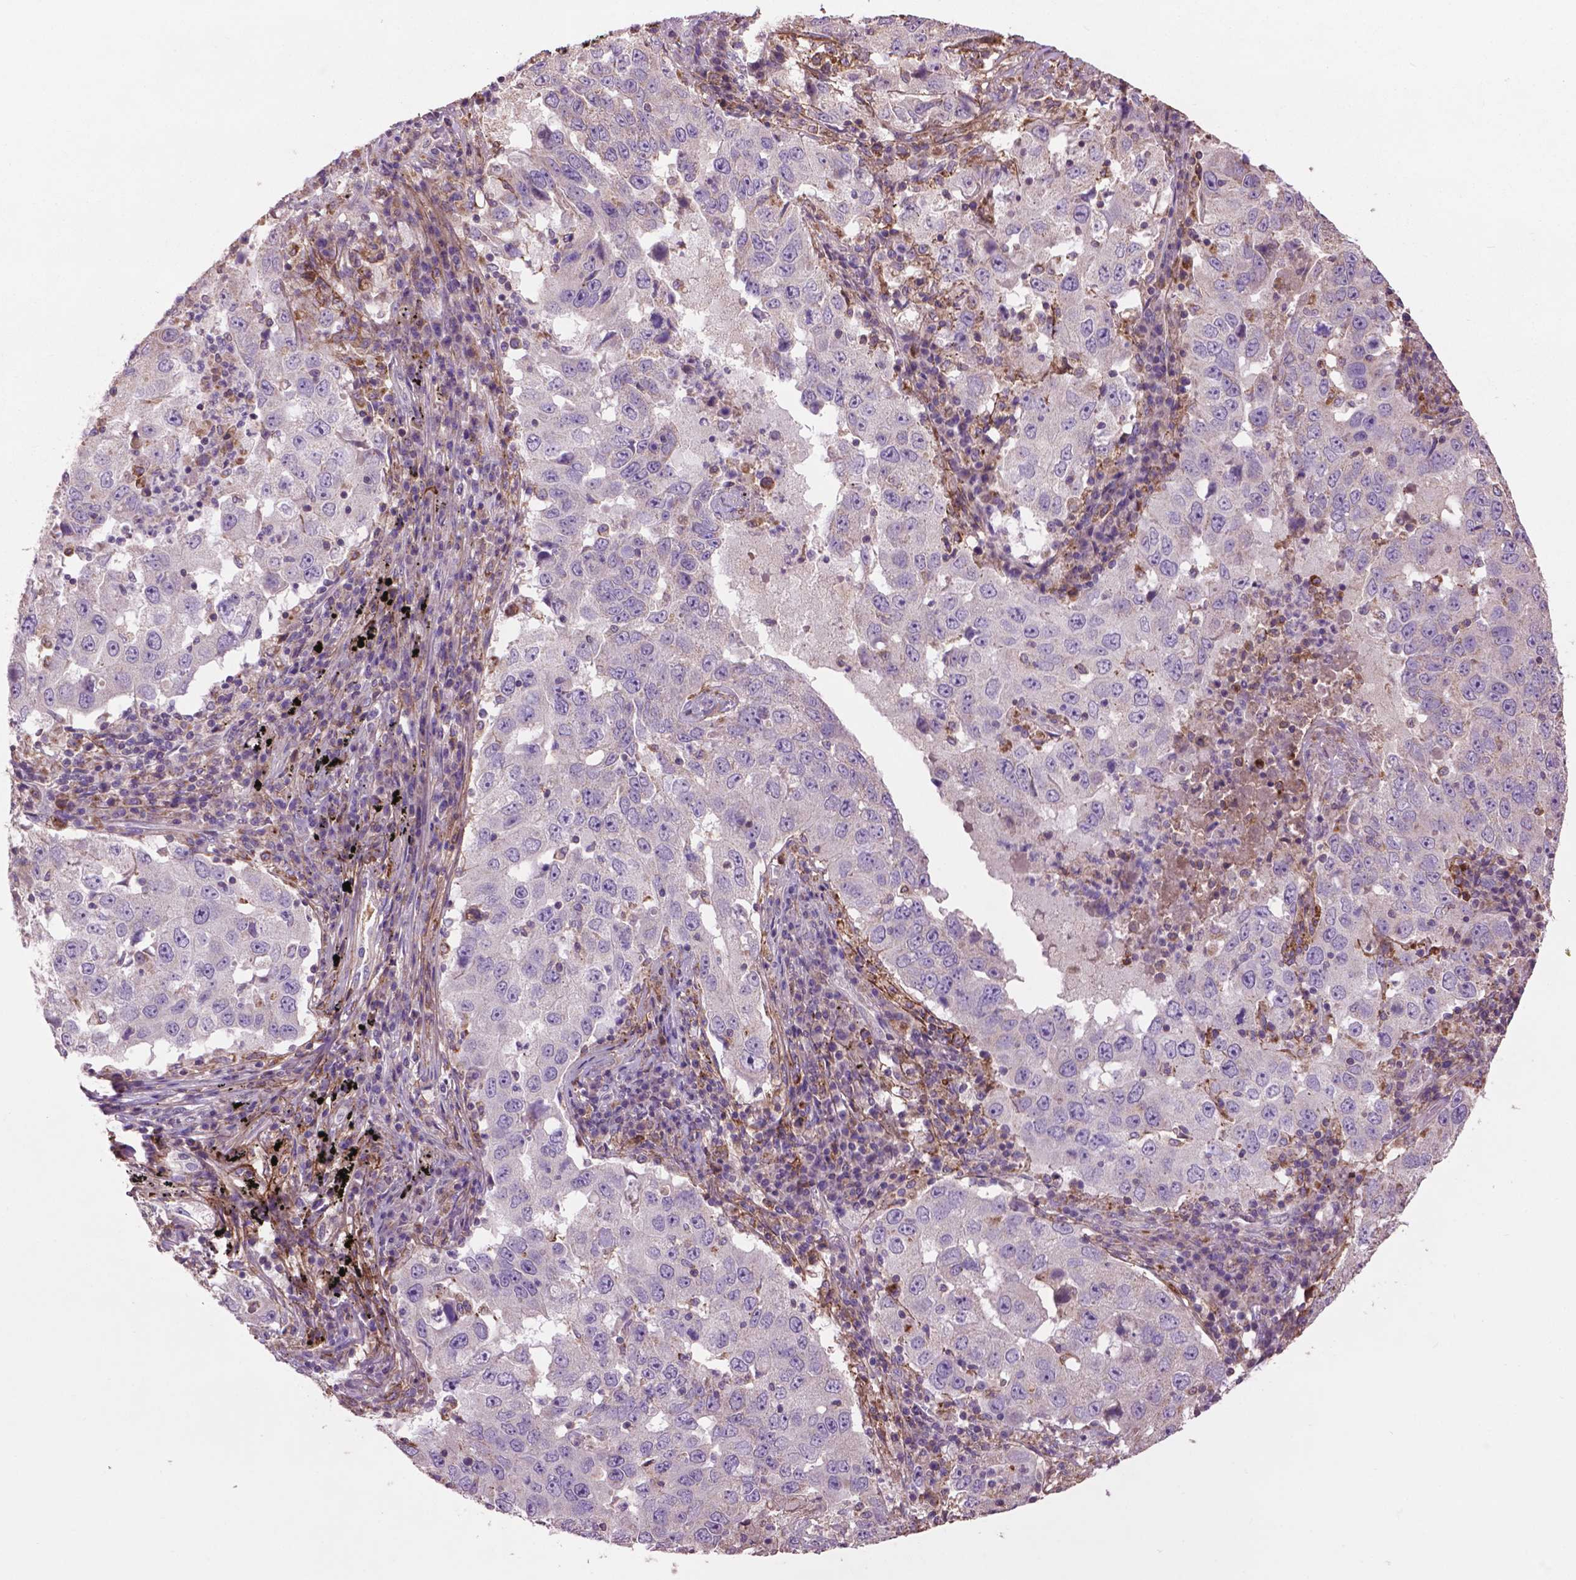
{"staining": {"intensity": "negative", "quantity": "none", "location": "none"}, "tissue": "lung cancer", "cell_type": "Tumor cells", "image_type": "cancer", "snomed": [{"axis": "morphology", "description": "Adenocarcinoma, NOS"}, {"axis": "topography", "description": "Lung"}], "caption": "IHC micrograph of lung adenocarcinoma stained for a protein (brown), which shows no expression in tumor cells.", "gene": "LRRC3C", "patient": {"sex": "male", "age": 73}}